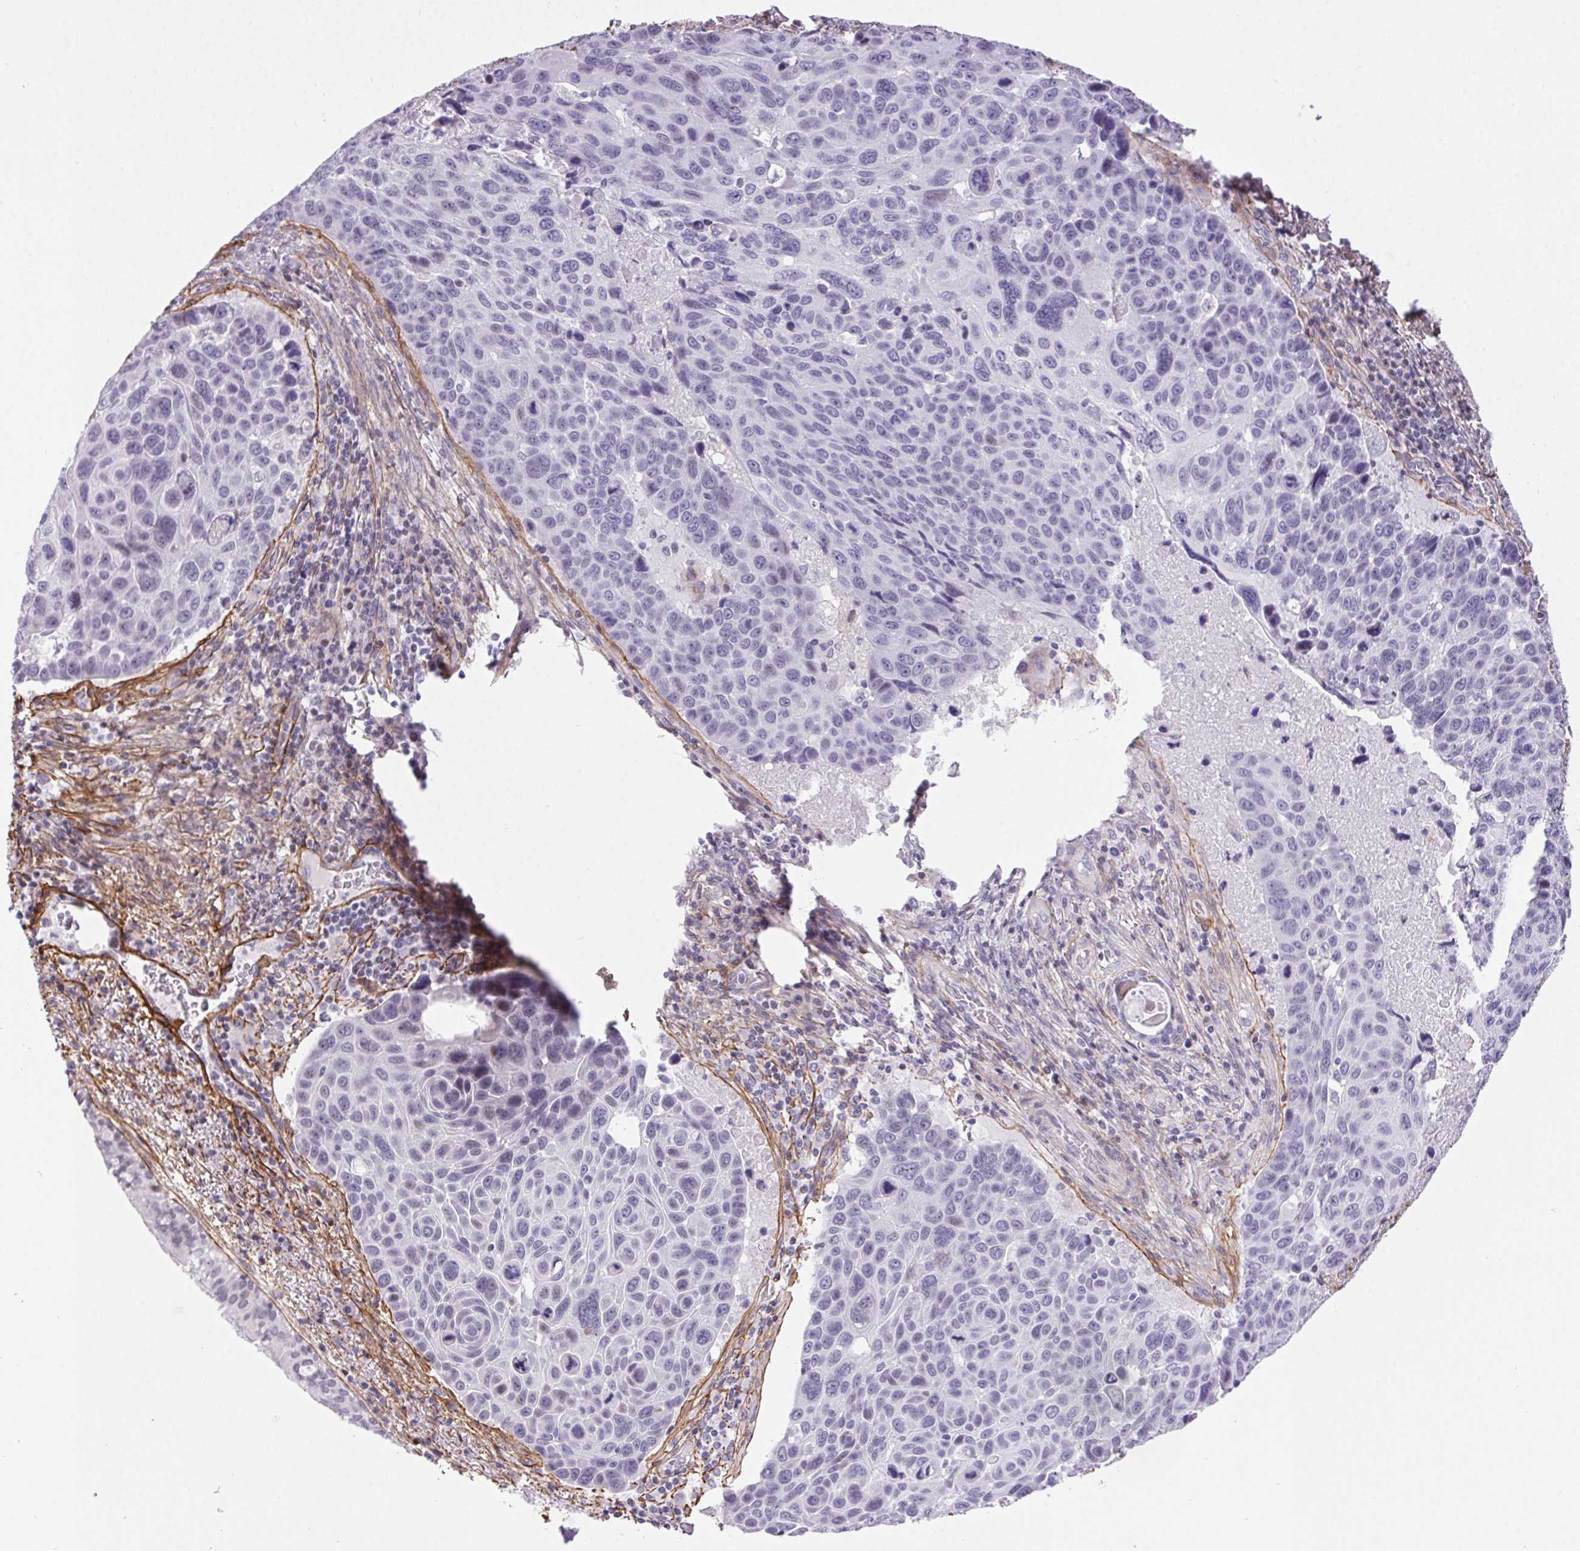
{"staining": {"intensity": "negative", "quantity": "none", "location": "none"}, "tissue": "lung cancer", "cell_type": "Tumor cells", "image_type": "cancer", "snomed": [{"axis": "morphology", "description": "Squamous cell carcinoma, NOS"}, {"axis": "topography", "description": "Lung"}], "caption": "This is an IHC image of human lung cancer. There is no positivity in tumor cells.", "gene": "PDZD2", "patient": {"sex": "male", "age": 68}}